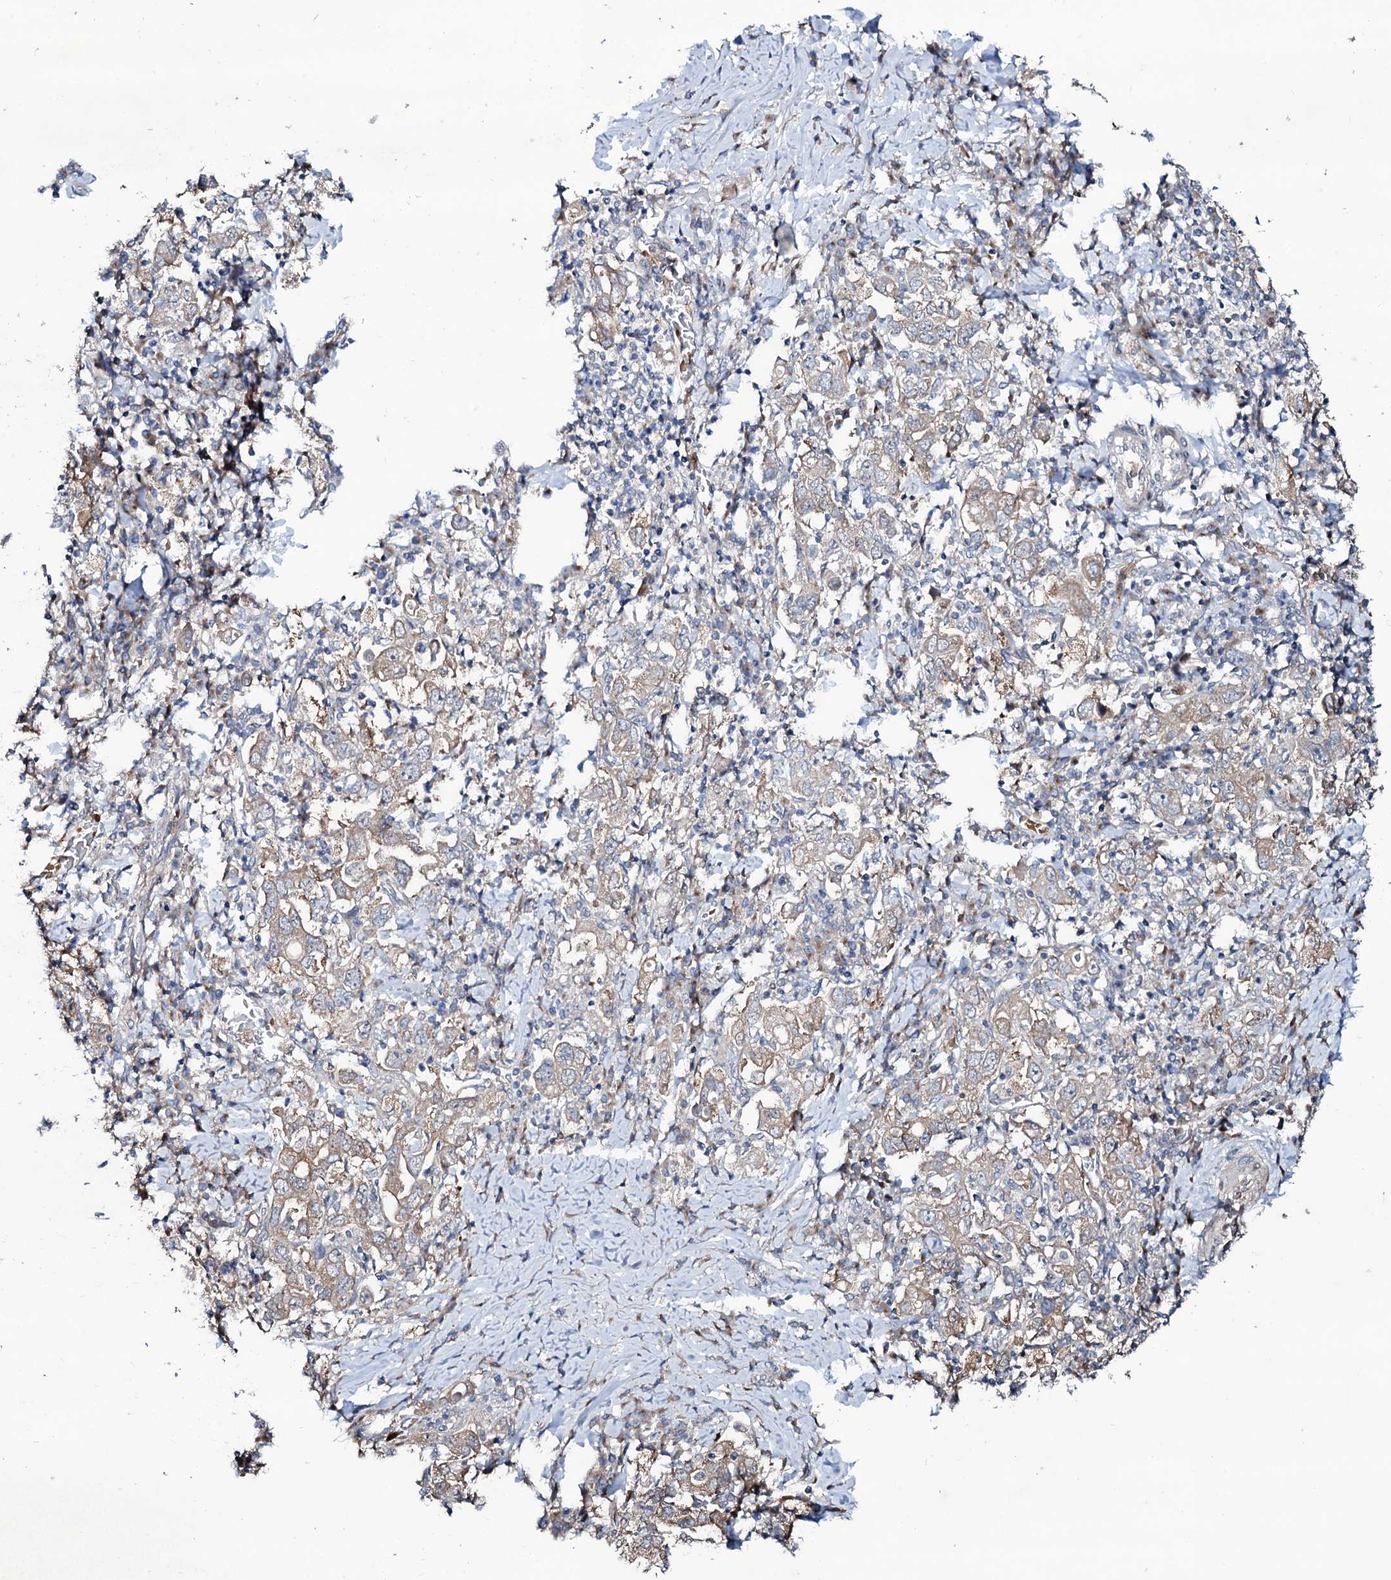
{"staining": {"intensity": "weak", "quantity": "<25%", "location": "cytoplasmic/membranous"}, "tissue": "stomach cancer", "cell_type": "Tumor cells", "image_type": "cancer", "snomed": [{"axis": "morphology", "description": "Adenocarcinoma, NOS"}, {"axis": "topography", "description": "Stomach, upper"}], "caption": "Human adenocarcinoma (stomach) stained for a protein using IHC exhibits no positivity in tumor cells.", "gene": "COG6", "patient": {"sex": "male", "age": 62}}